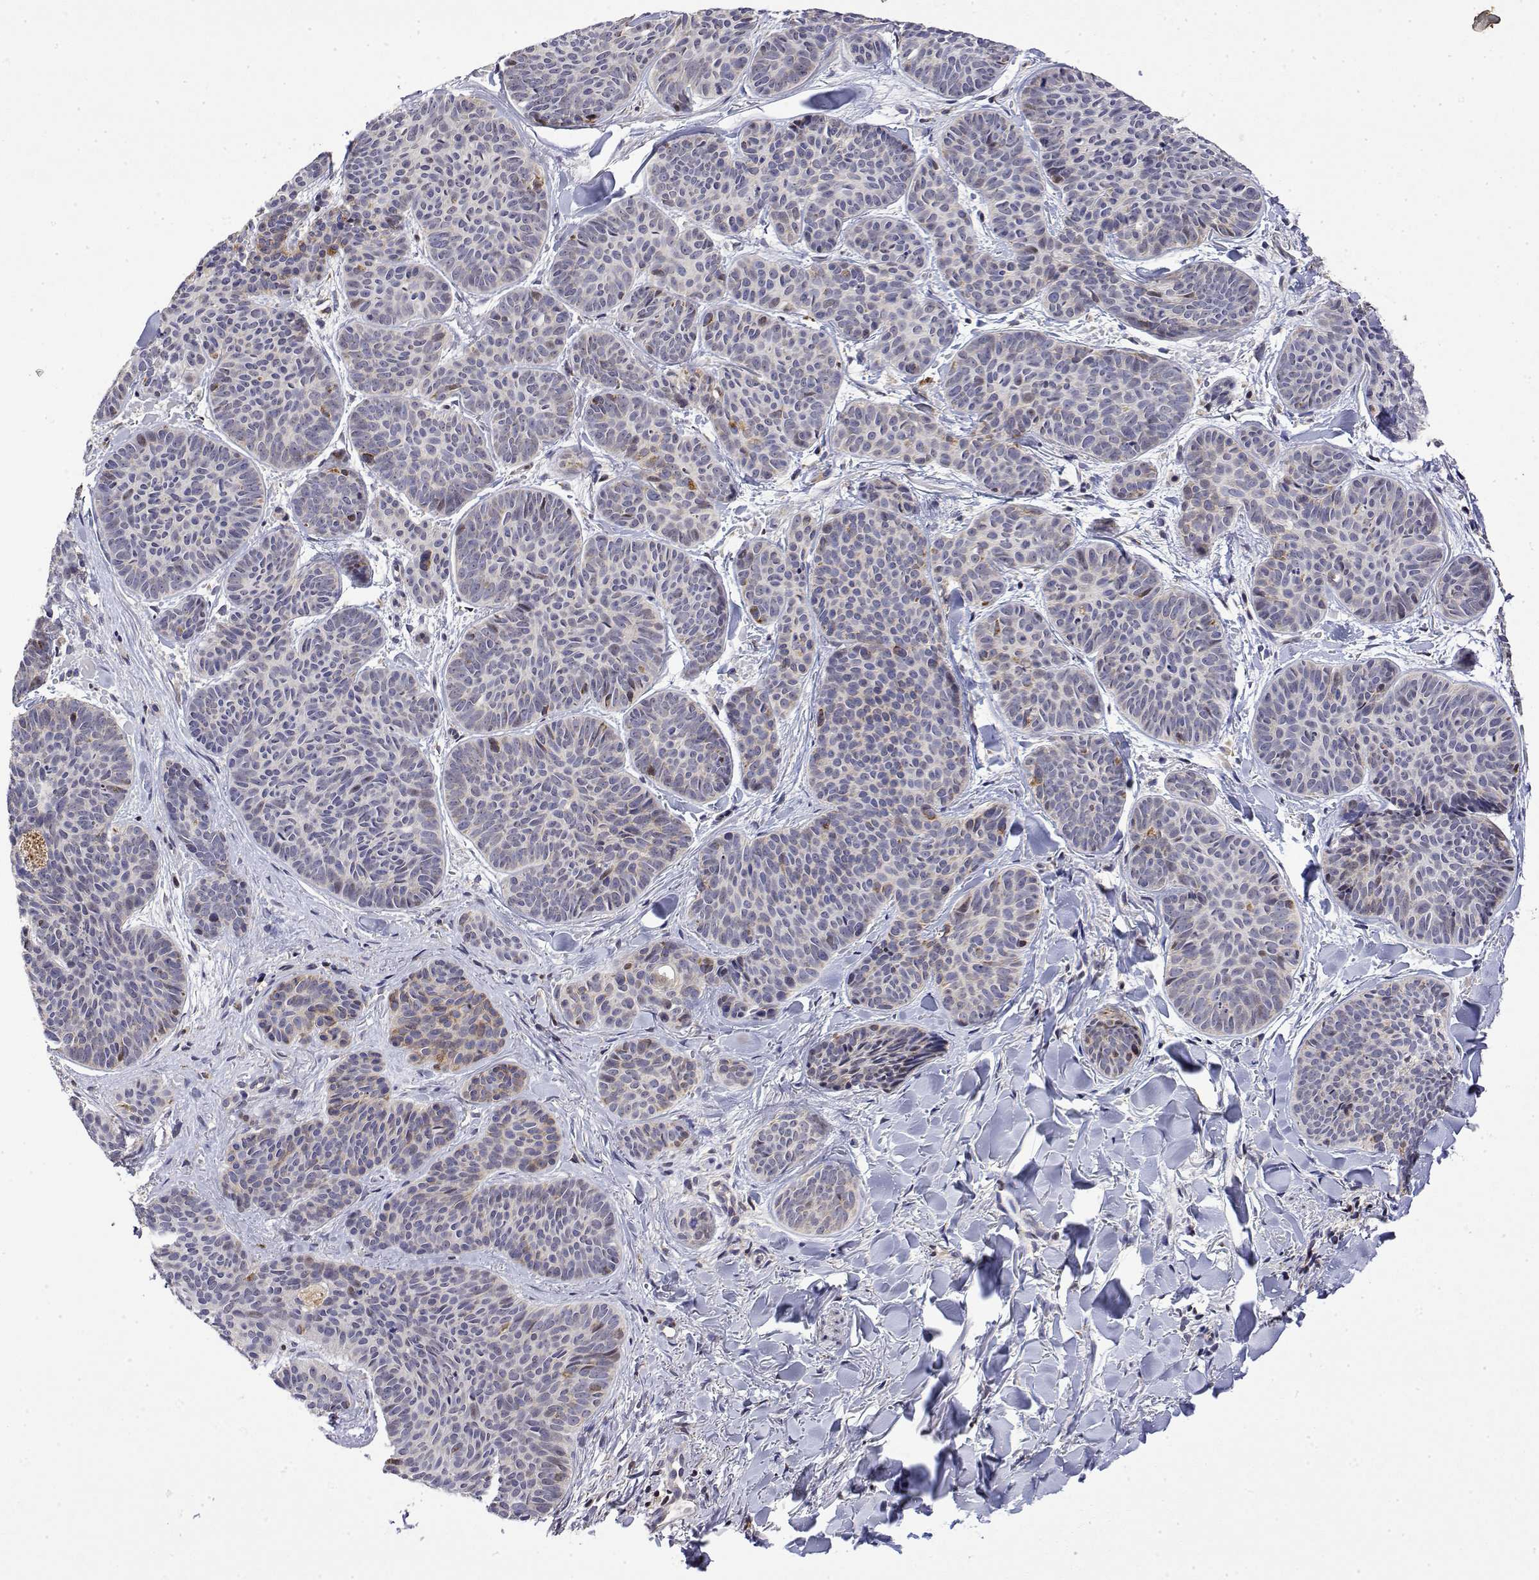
{"staining": {"intensity": "weak", "quantity": "<25%", "location": "cytoplasmic/membranous"}, "tissue": "skin cancer", "cell_type": "Tumor cells", "image_type": "cancer", "snomed": [{"axis": "morphology", "description": "Basal cell carcinoma"}, {"axis": "topography", "description": "Skin"}], "caption": "The photomicrograph shows no staining of tumor cells in skin cancer. (Brightfield microscopy of DAB (3,3'-diaminobenzidine) immunohistochemistry (IHC) at high magnification).", "gene": "GADD45GIP1", "patient": {"sex": "female", "age": 82}}